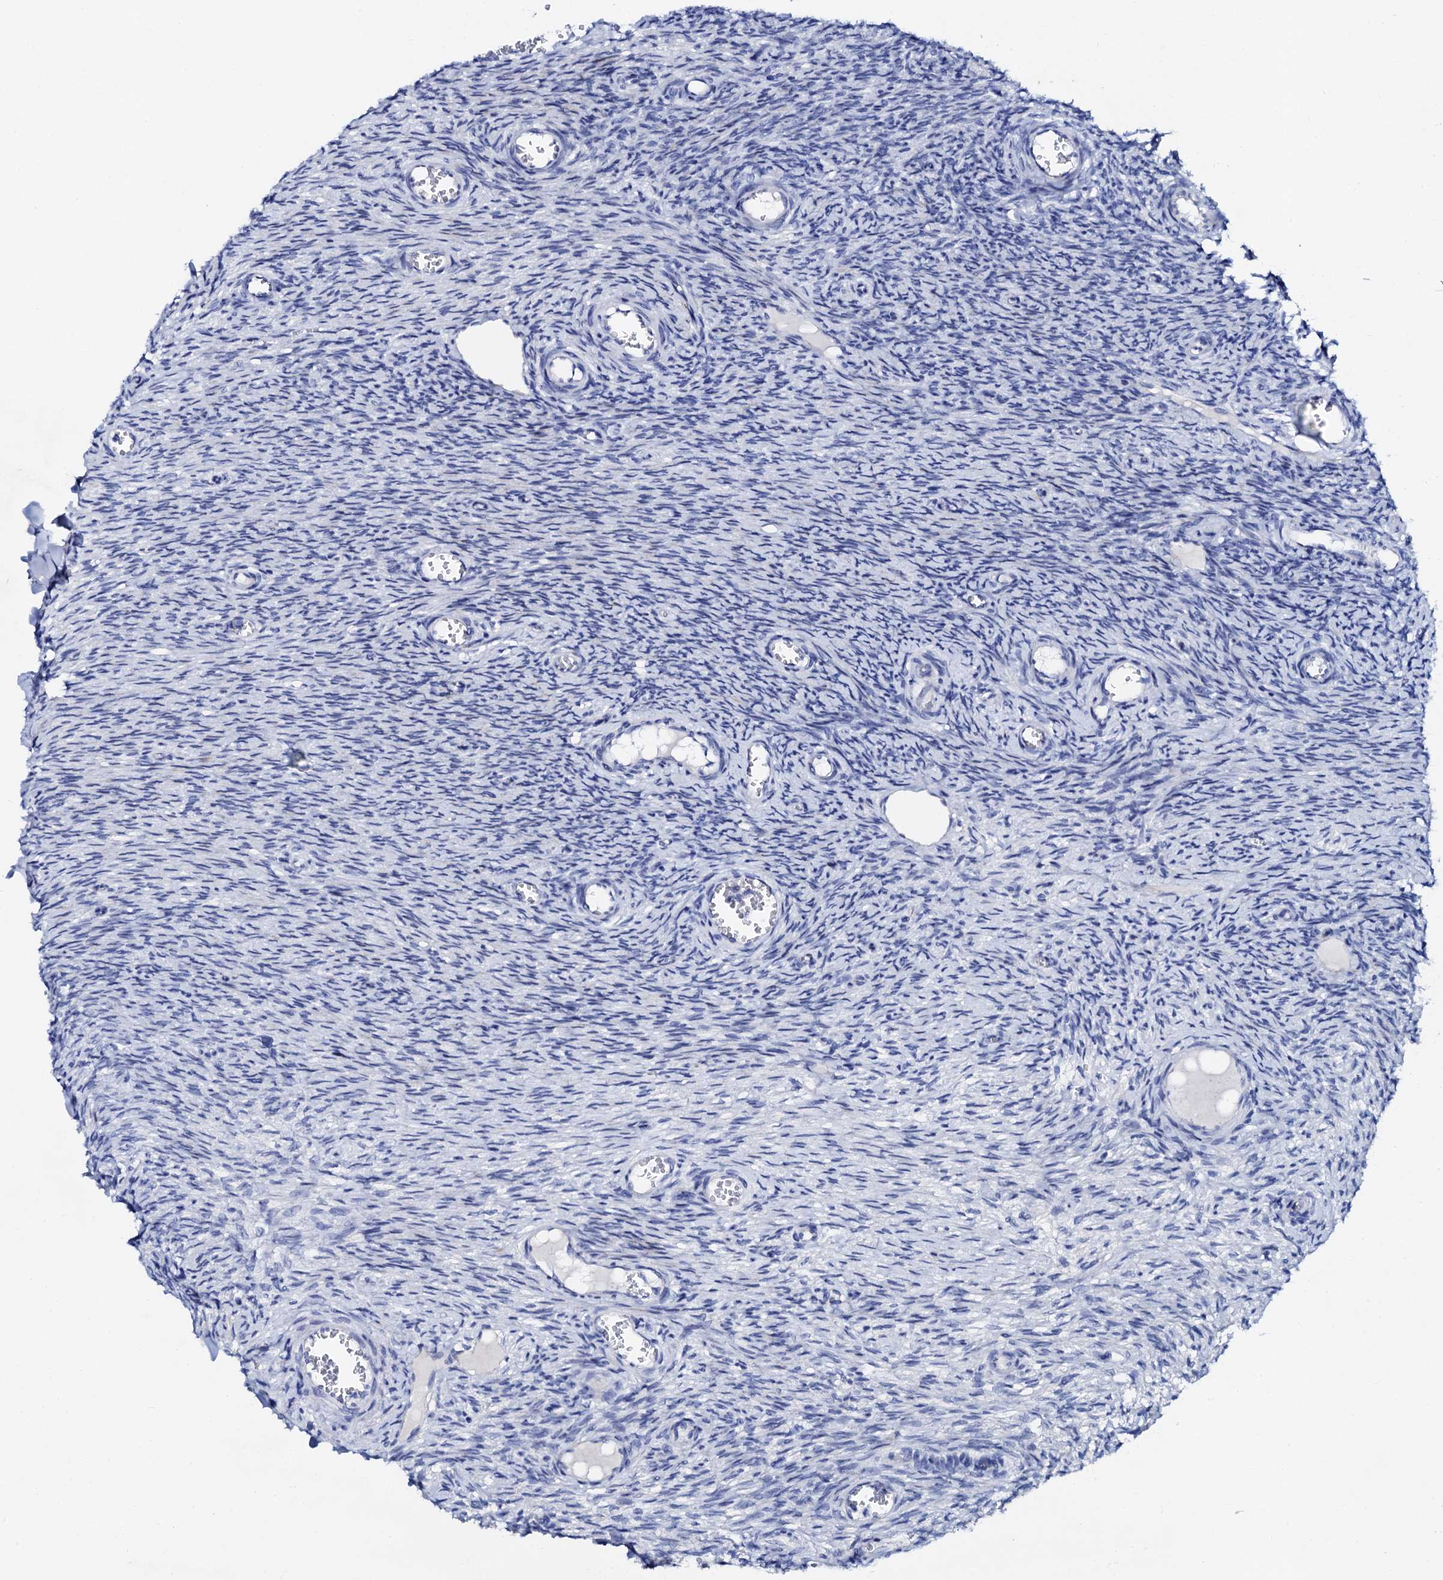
{"staining": {"intensity": "negative", "quantity": "none", "location": "none"}, "tissue": "ovary", "cell_type": "Ovarian stroma cells", "image_type": "normal", "snomed": [{"axis": "morphology", "description": "Normal tissue, NOS"}, {"axis": "topography", "description": "Ovary"}], "caption": "Immunohistochemistry image of unremarkable ovary: ovary stained with DAB (3,3'-diaminobenzidine) reveals no significant protein positivity in ovarian stroma cells.", "gene": "TRDN", "patient": {"sex": "female", "age": 44}}